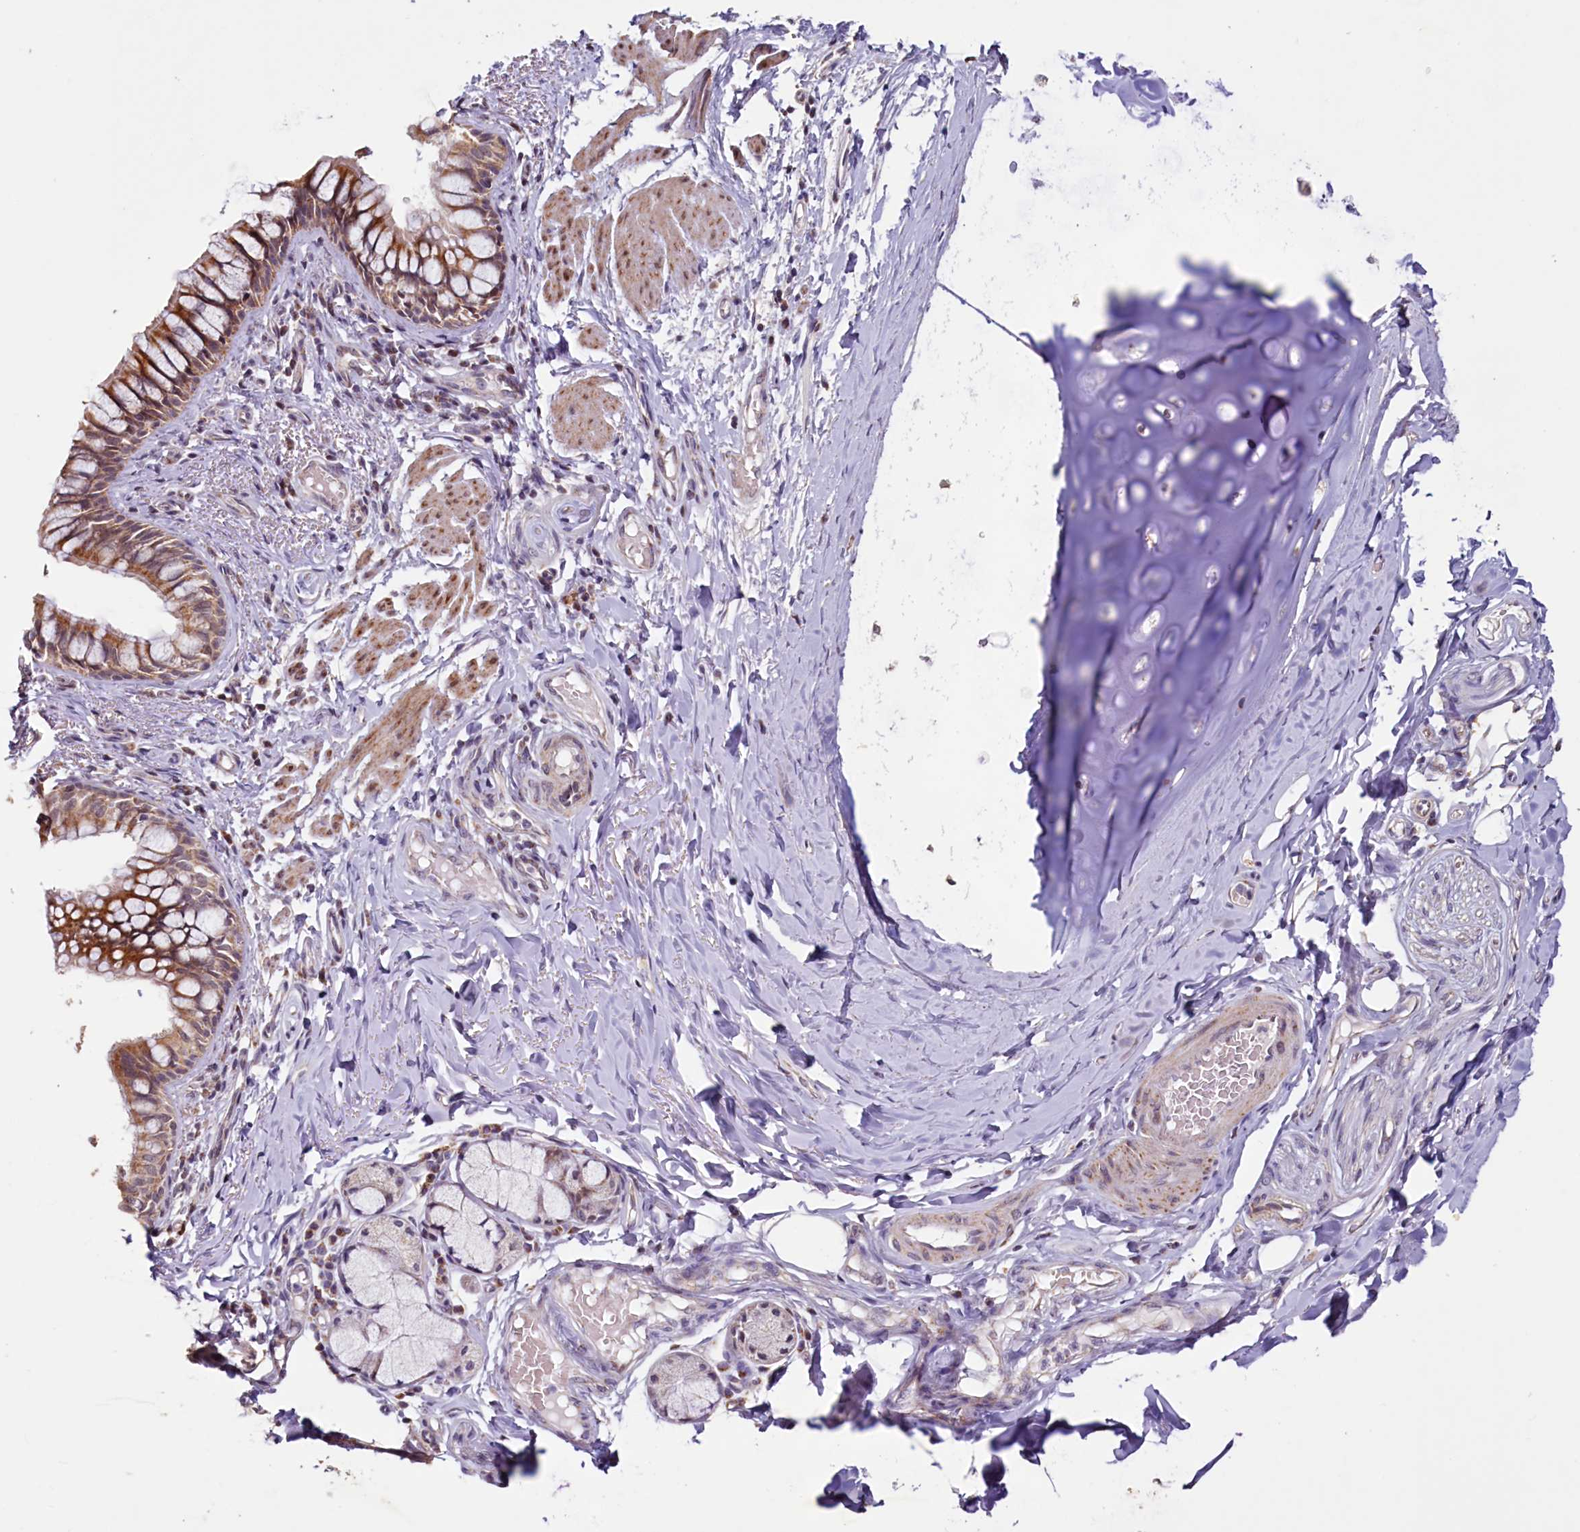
{"staining": {"intensity": "moderate", "quantity": ">75%", "location": "cytoplasmic/membranous"}, "tissue": "bronchus", "cell_type": "Respiratory epithelial cells", "image_type": "normal", "snomed": [{"axis": "morphology", "description": "Normal tissue, NOS"}, {"axis": "topography", "description": "Cartilage tissue"}, {"axis": "topography", "description": "Bronchus"}], "caption": "Immunohistochemical staining of normal bronchus reveals >75% levels of moderate cytoplasmic/membranous protein staining in about >75% of respiratory epithelial cells.", "gene": "PDE6D", "patient": {"sex": "female", "age": 36}}